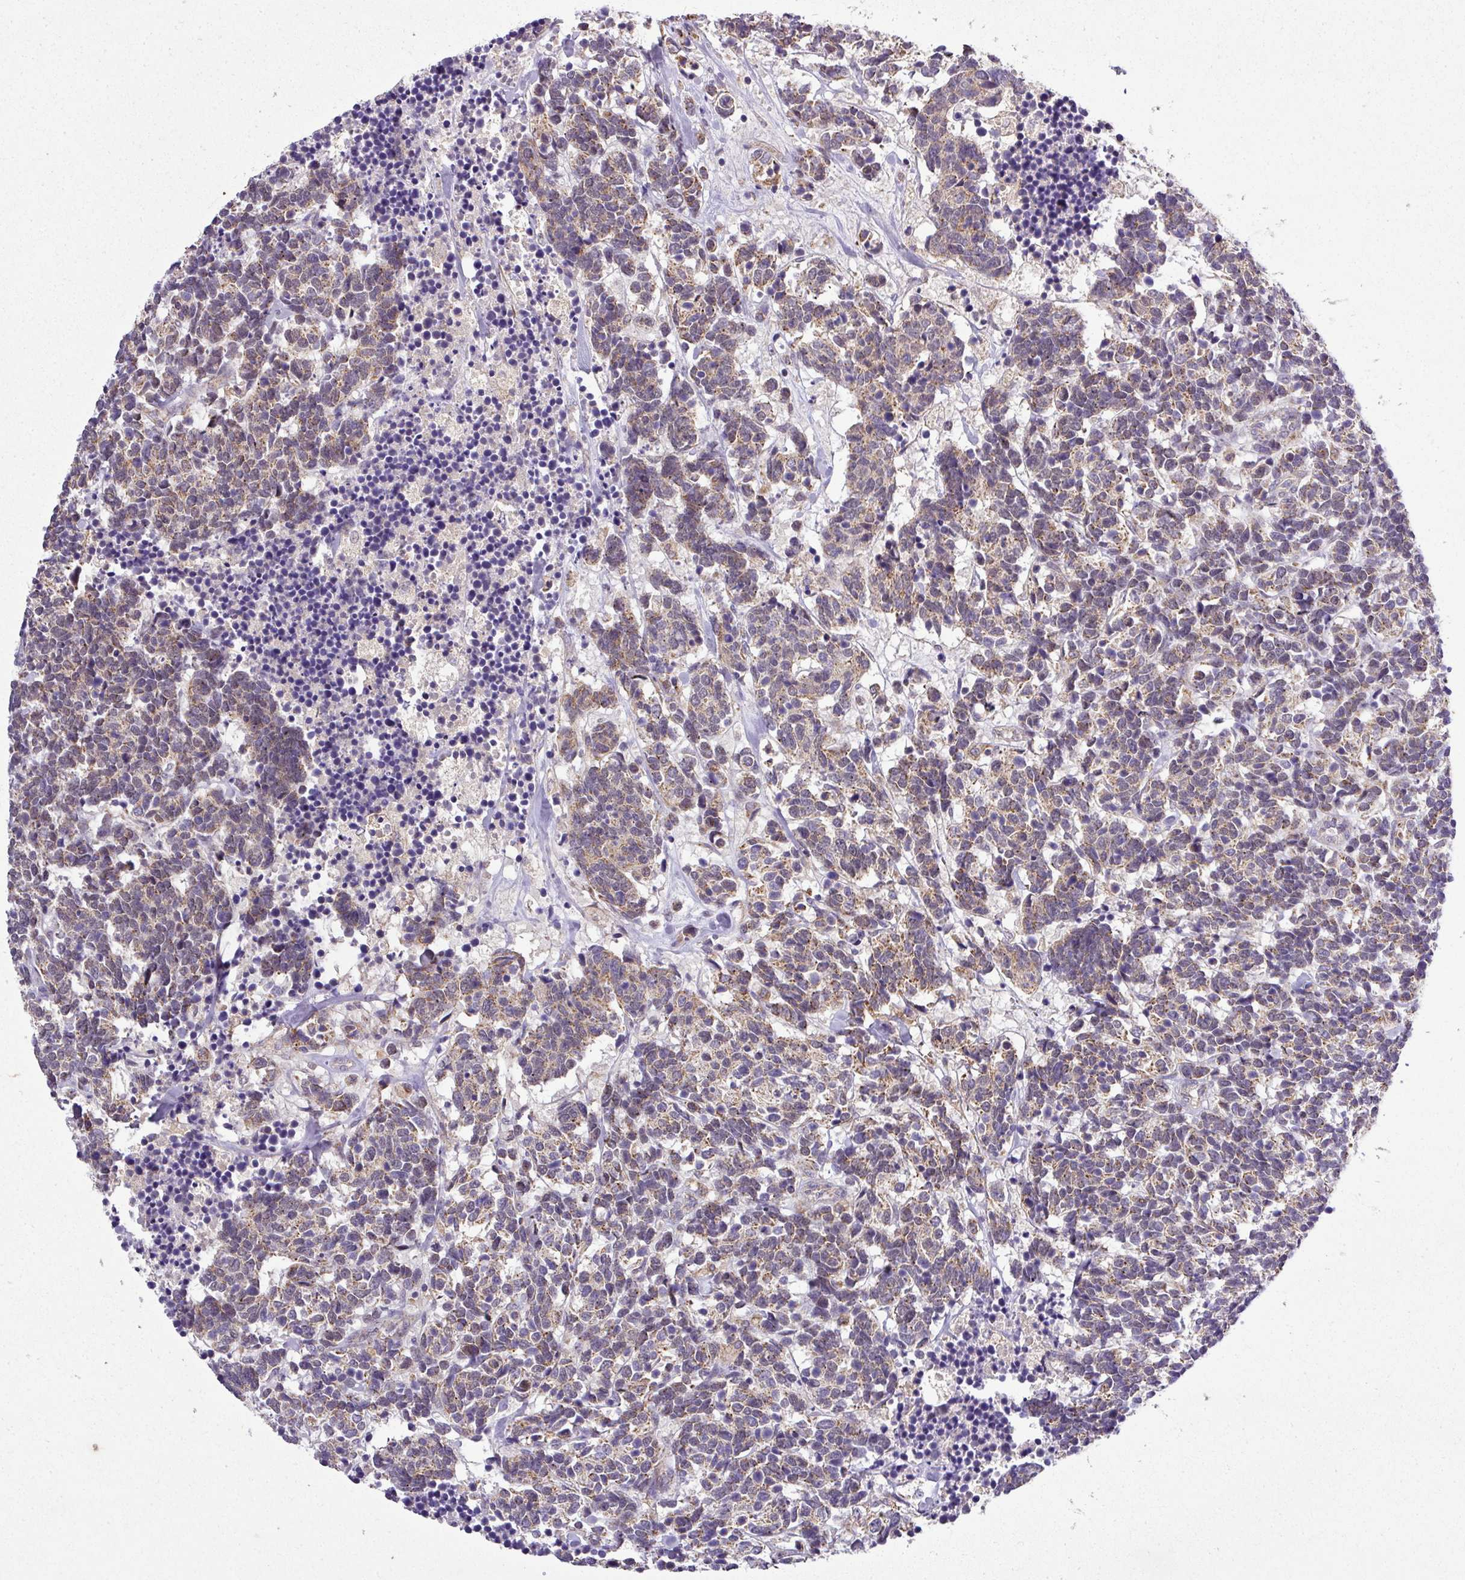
{"staining": {"intensity": "moderate", "quantity": ">75%", "location": "cytoplasmic/membranous"}, "tissue": "carcinoid", "cell_type": "Tumor cells", "image_type": "cancer", "snomed": [{"axis": "morphology", "description": "Carcinoma, NOS"}, {"axis": "morphology", "description": "Carcinoid, malignant, NOS"}, {"axis": "topography", "description": "Urinary bladder"}], "caption": "Carcinoid stained for a protein (brown) demonstrates moderate cytoplasmic/membranous positive expression in approximately >75% of tumor cells.", "gene": "ZNF513", "patient": {"sex": "male", "age": 57}}